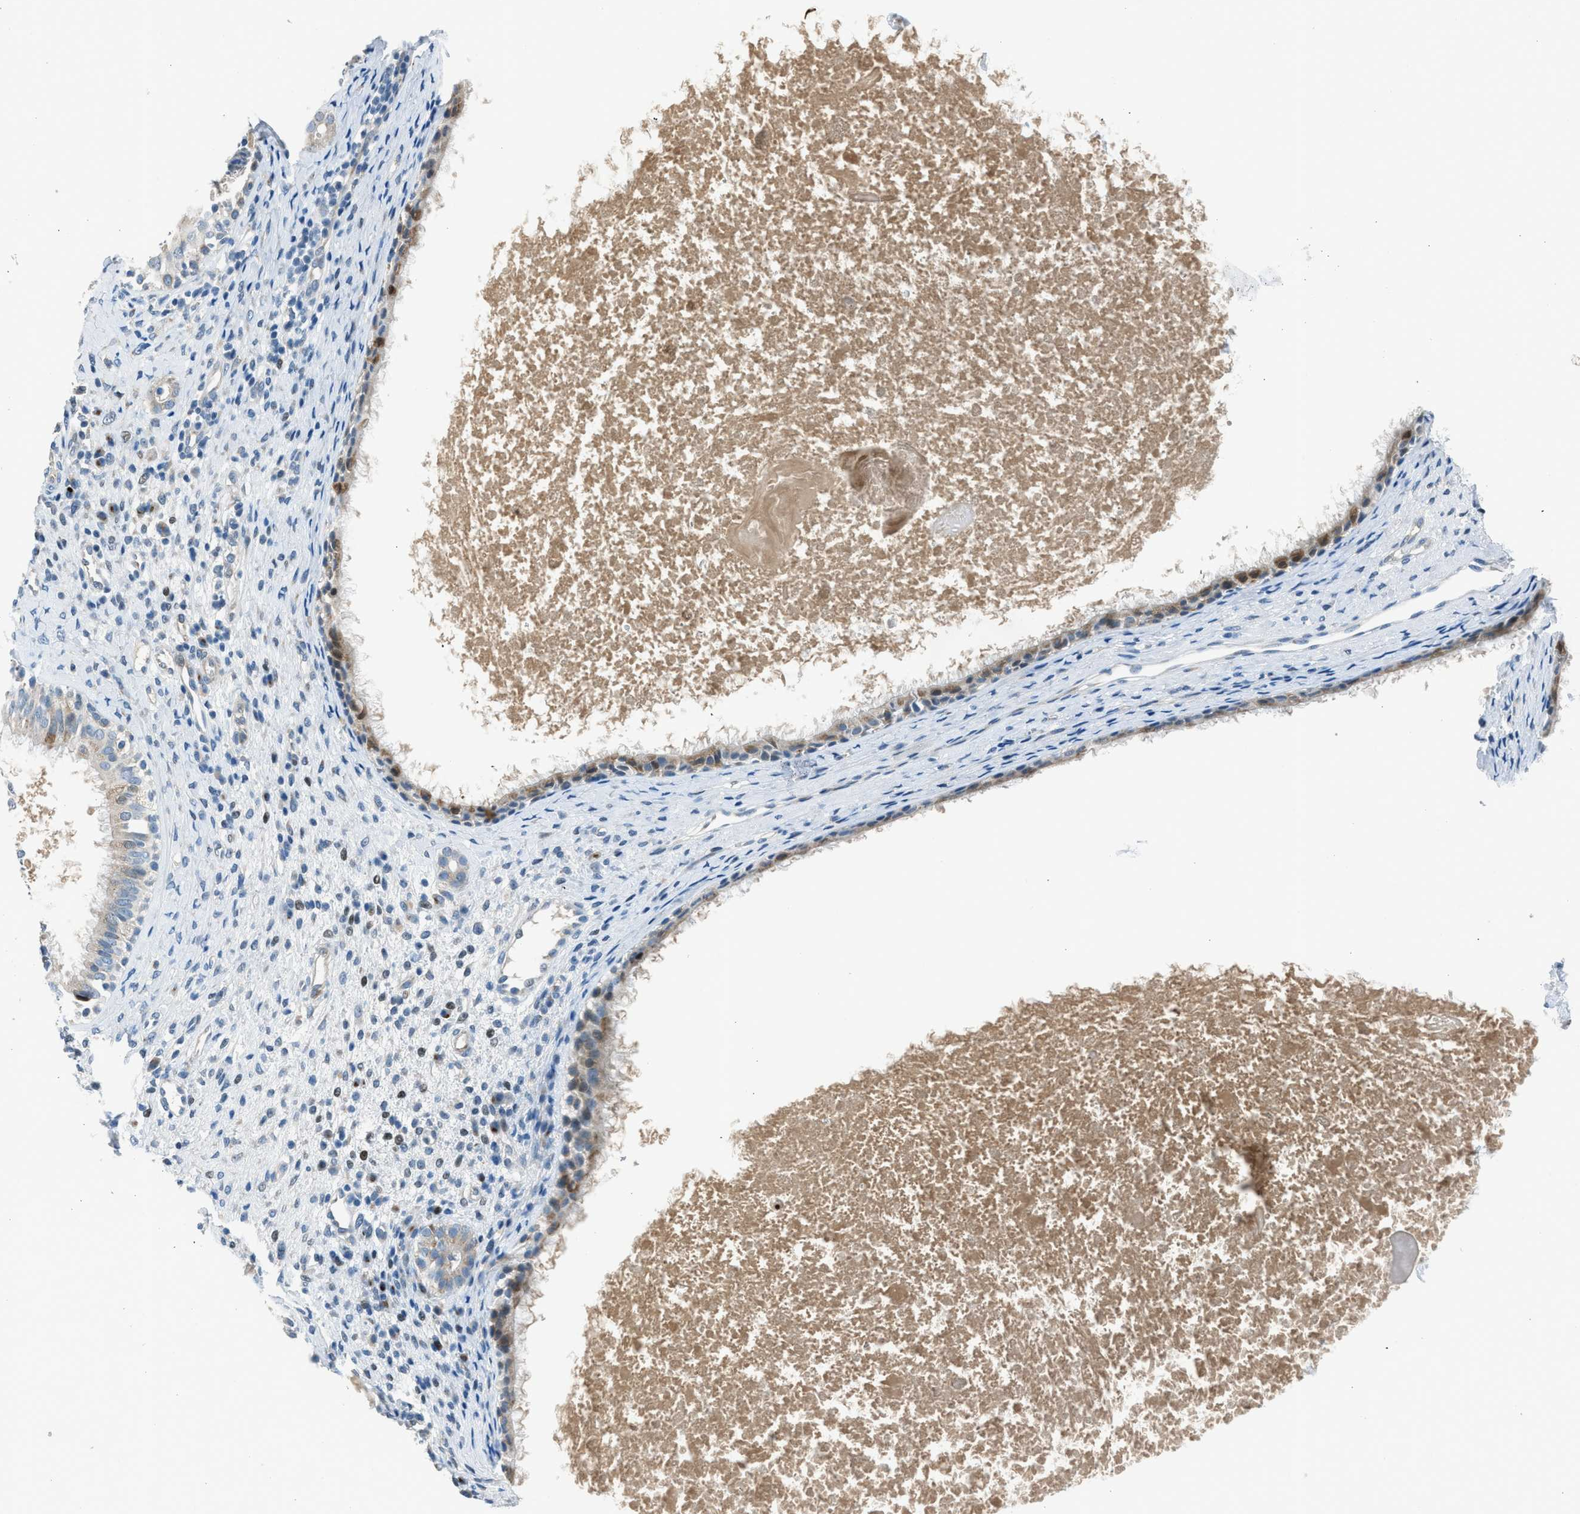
{"staining": {"intensity": "moderate", "quantity": ">75%", "location": "cytoplasmic/membranous"}, "tissue": "nasopharynx", "cell_type": "Respiratory epithelial cells", "image_type": "normal", "snomed": [{"axis": "morphology", "description": "Normal tissue, NOS"}, {"axis": "topography", "description": "Nasopharynx"}], "caption": "A medium amount of moderate cytoplasmic/membranous expression is appreciated in approximately >75% of respiratory epithelial cells in benign nasopharynx. The staining was performed using DAB (3,3'-diaminobenzidine) to visualize the protein expression in brown, while the nuclei were stained in blue with hematoxylin (Magnification: 20x).", "gene": "RNF41", "patient": {"sex": "male", "age": 22}}